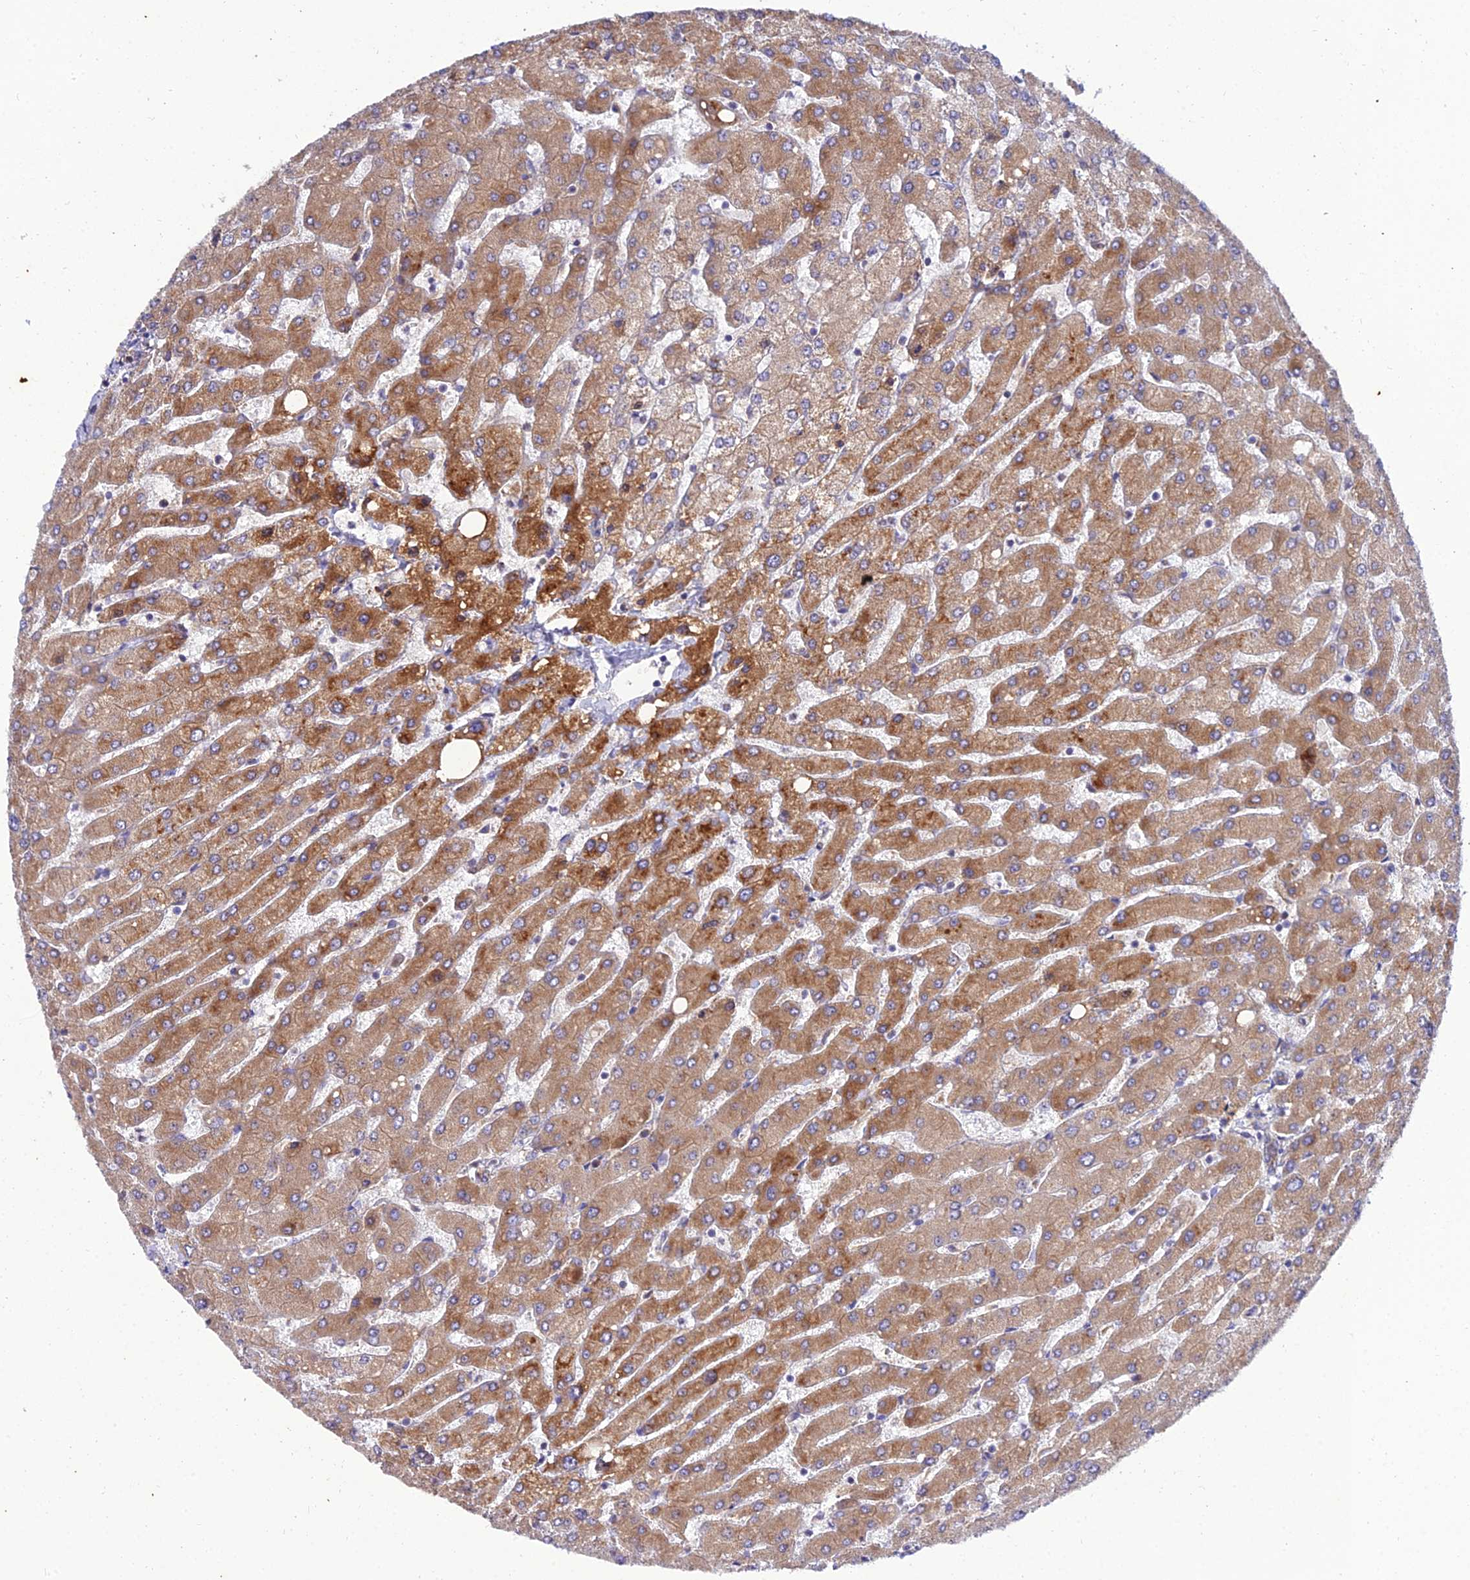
{"staining": {"intensity": "moderate", "quantity": ">75%", "location": "cytoplasmic/membranous"}, "tissue": "liver", "cell_type": "Cholangiocytes", "image_type": "normal", "snomed": [{"axis": "morphology", "description": "Normal tissue, NOS"}, {"axis": "topography", "description": "Liver"}], "caption": "Normal liver shows moderate cytoplasmic/membranous staining in approximately >75% of cholangiocytes, visualized by immunohistochemistry. (brown staining indicates protein expression, while blue staining denotes nuclei).", "gene": "ARL6IP1", "patient": {"sex": "male", "age": 55}}